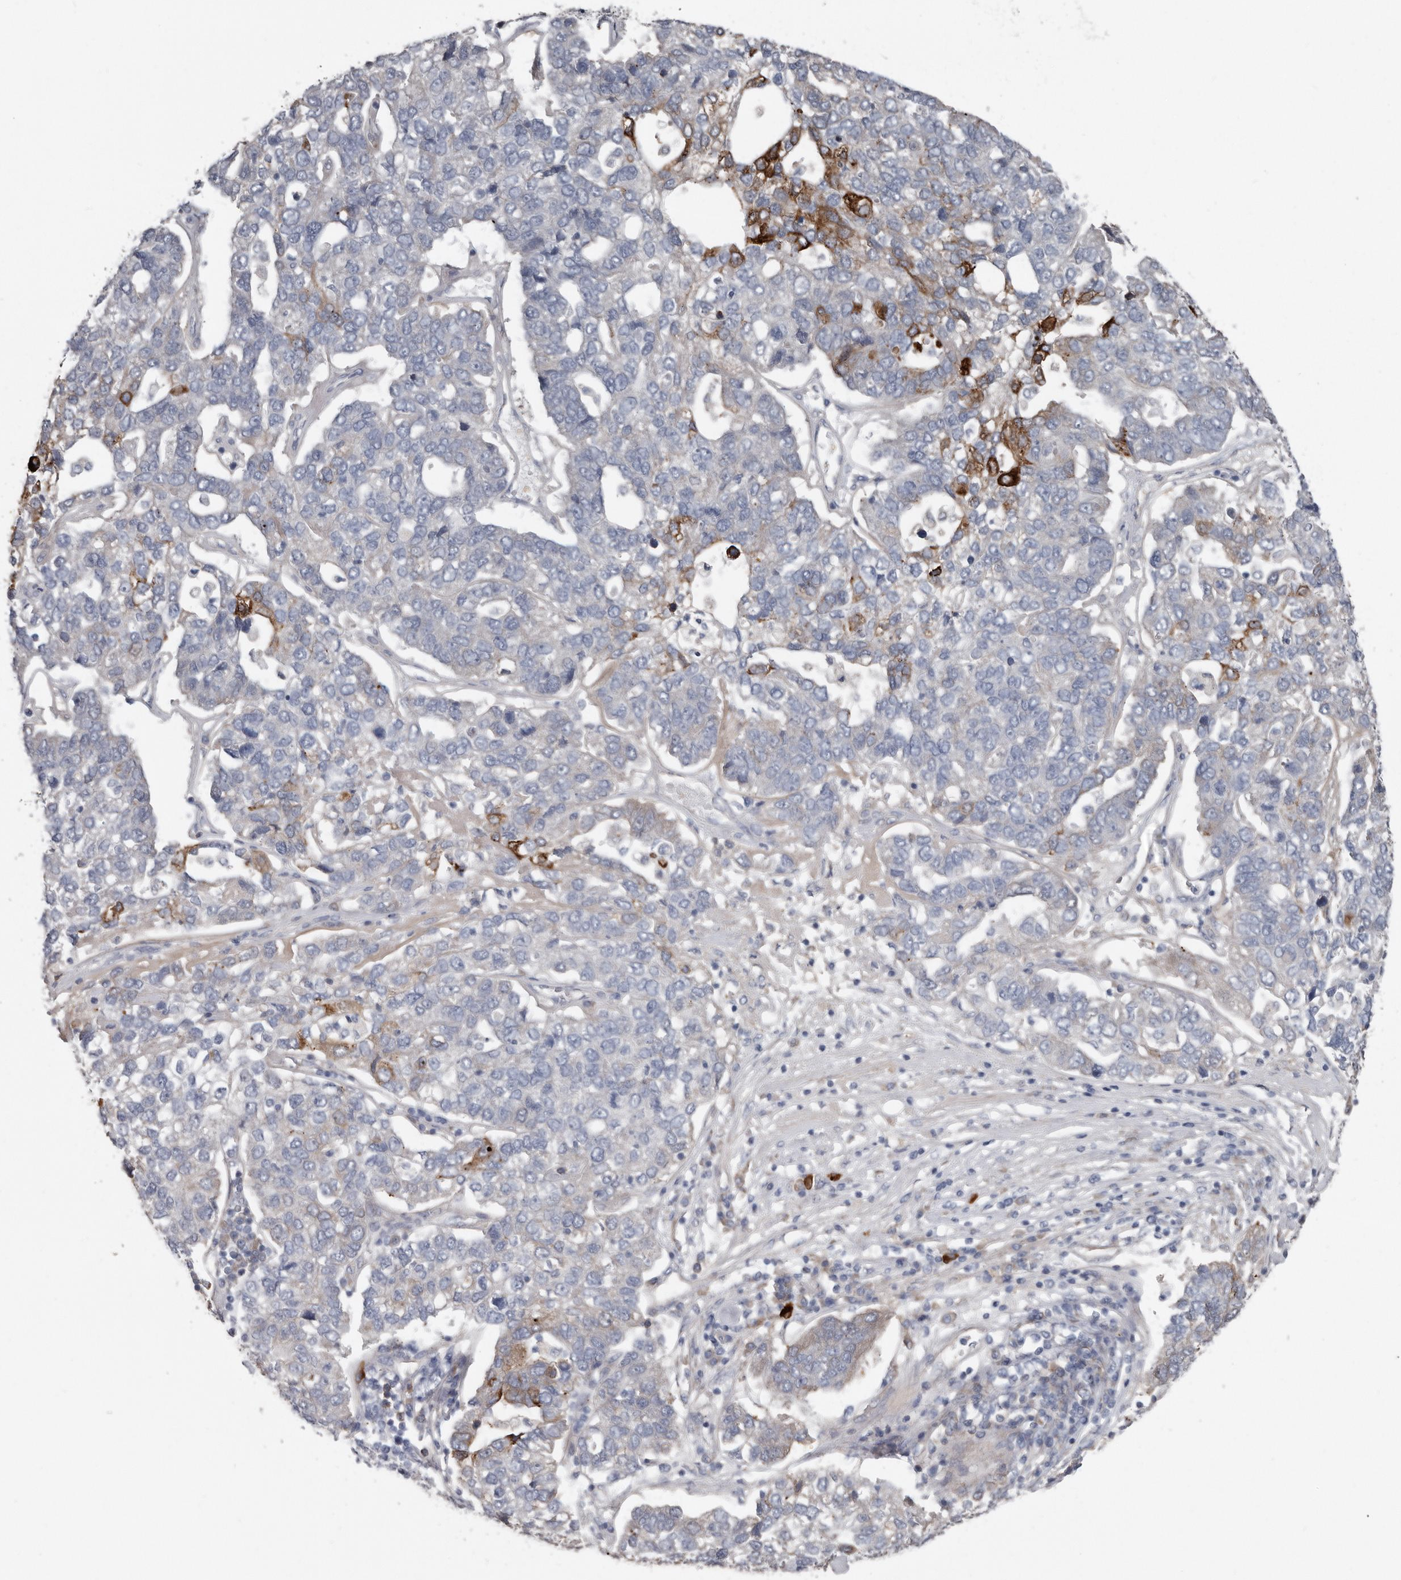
{"staining": {"intensity": "moderate", "quantity": "<25%", "location": "cytoplasmic/membranous"}, "tissue": "pancreatic cancer", "cell_type": "Tumor cells", "image_type": "cancer", "snomed": [{"axis": "morphology", "description": "Adenocarcinoma, NOS"}, {"axis": "topography", "description": "Pancreas"}], "caption": "Immunohistochemical staining of human pancreatic cancer exhibits low levels of moderate cytoplasmic/membranous protein expression in about <25% of tumor cells.", "gene": "ZNF114", "patient": {"sex": "female", "age": 61}}